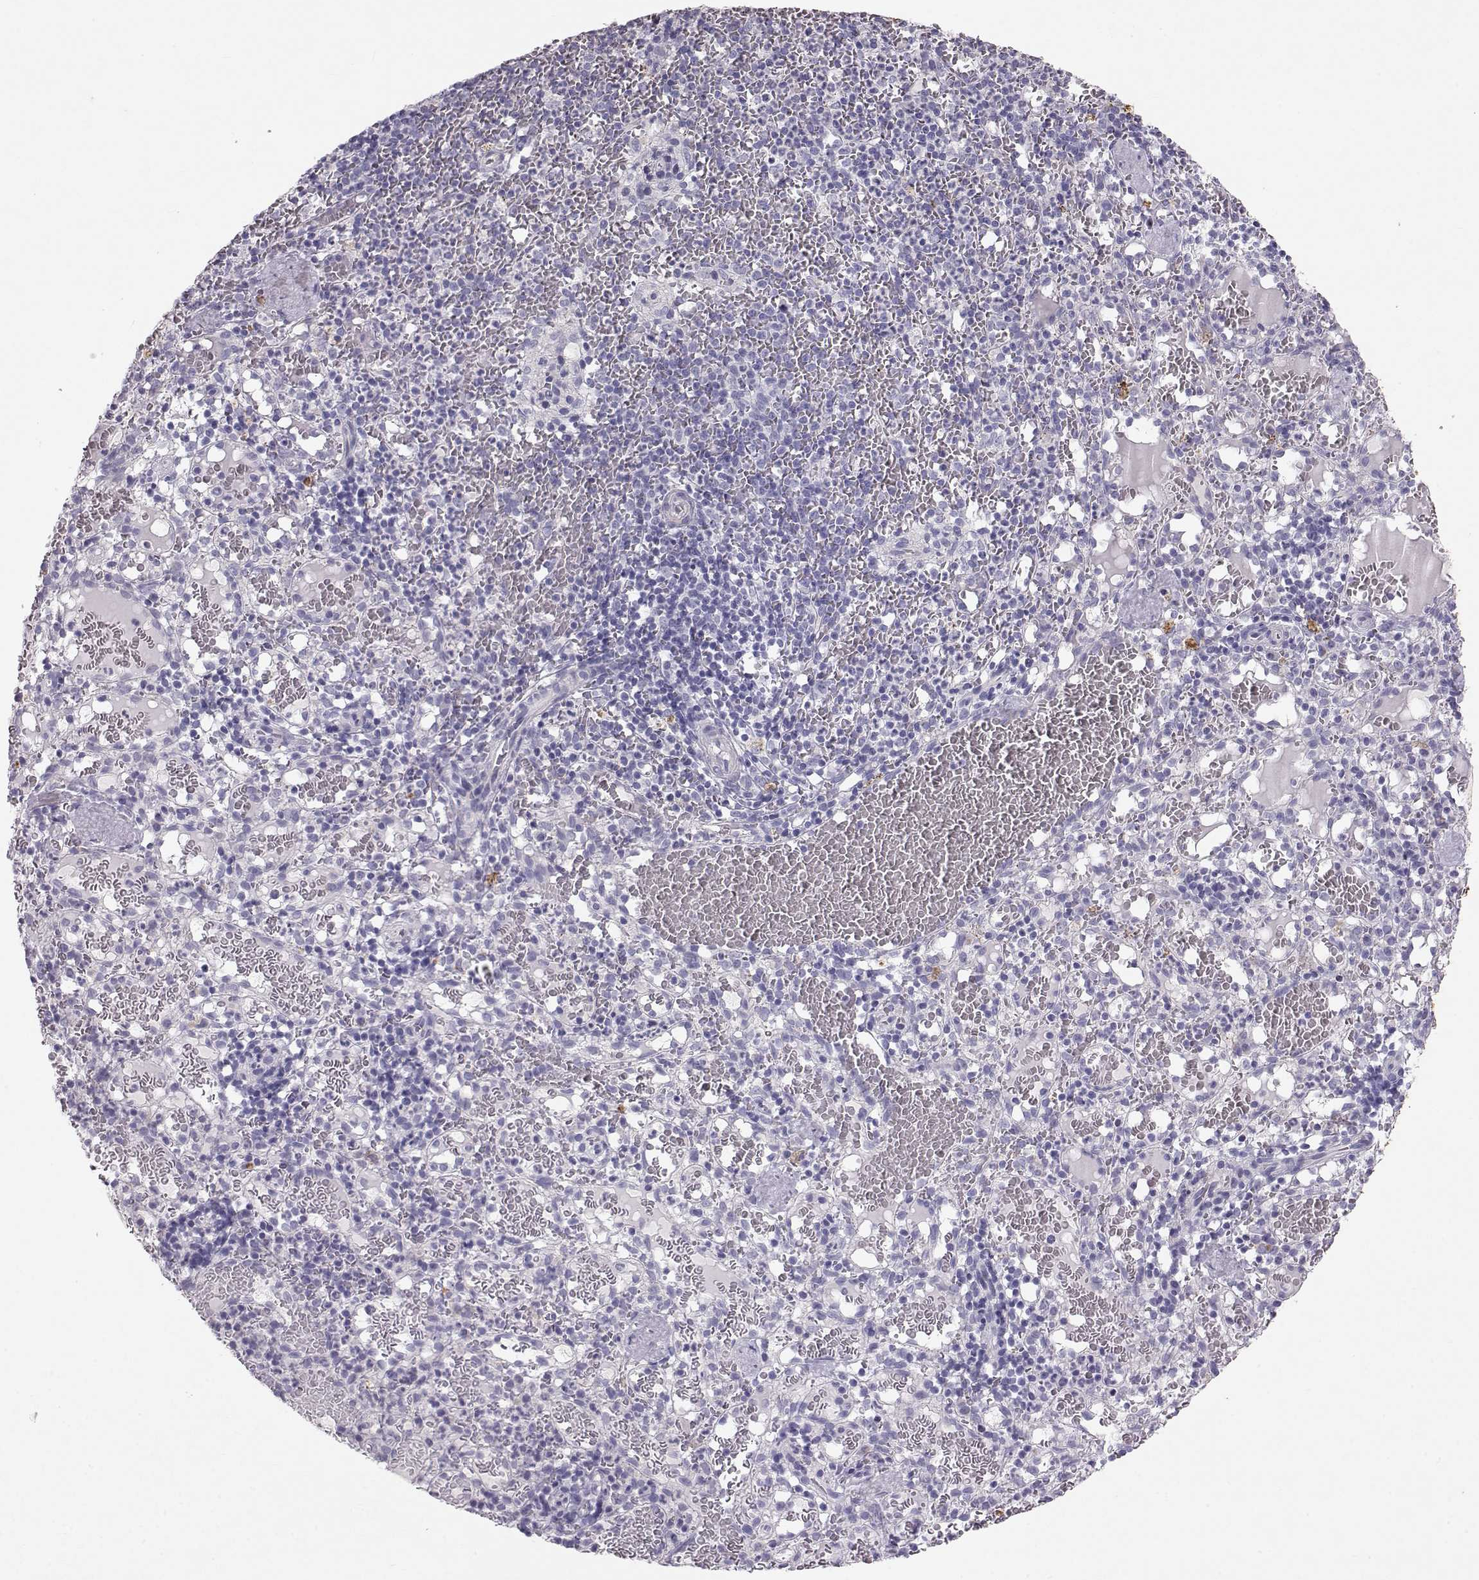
{"staining": {"intensity": "negative", "quantity": "none", "location": "none"}, "tissue": "spleen", "cell_type": "Cells in red pulp", "image_type": "normal", "snomed": [{"axis": "morphology", "description": "Normal tissue, NOS"}, {"axis": "topography", "description": "Spleen"}], "caption": "Normal spleen was stained to show a protein in brown. There is no significant staining in cells in red pulp.", "gene": "RD3", "patient": {"sex": "male", "age": 11}}